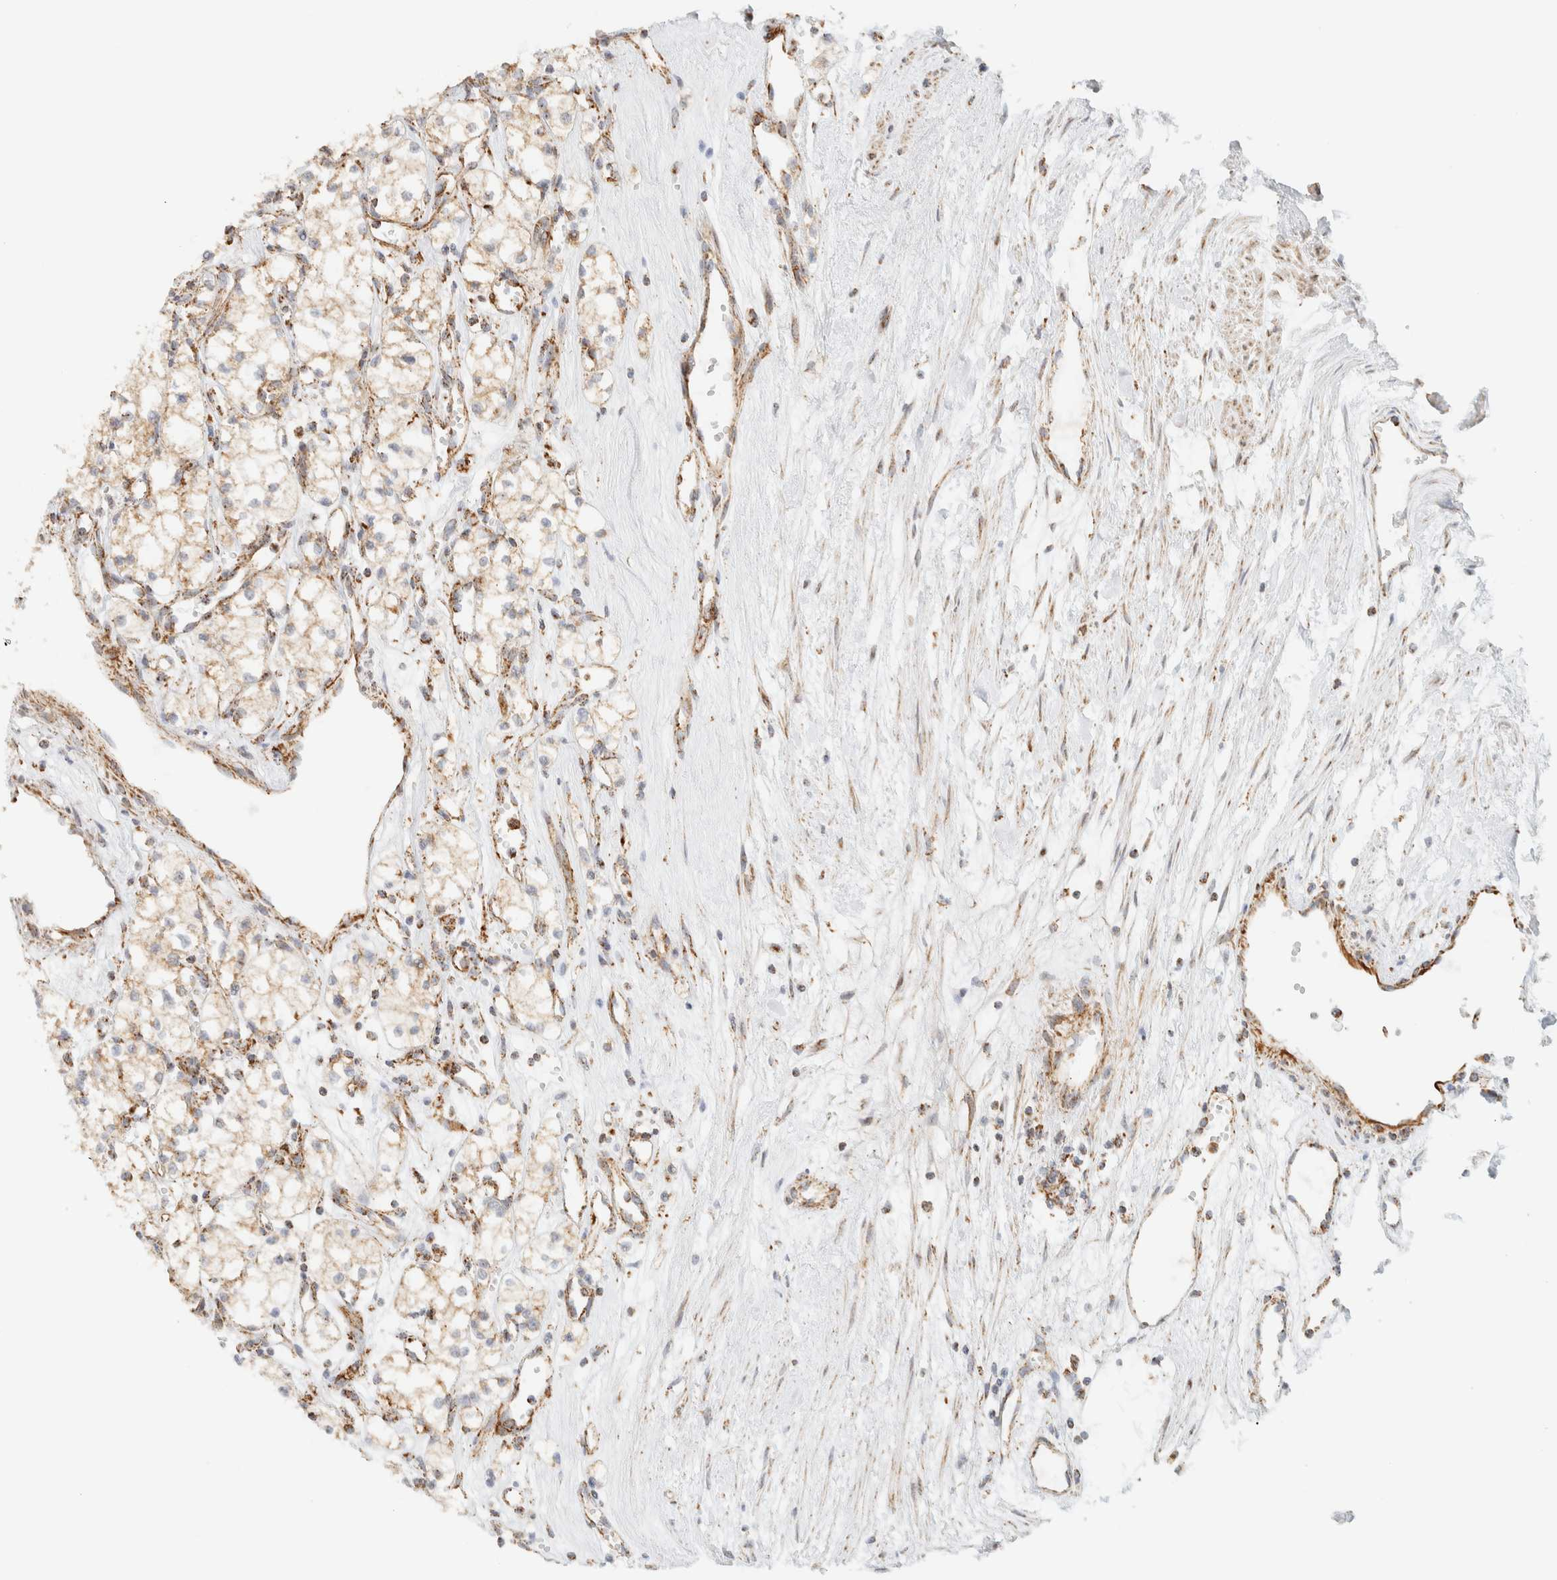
{"staining": {"intensity": "weak", "quantity": ">75%", "location": "cytoplasmic/membranous"}, "tissue": "renal cancer", "cell_type": "Tumor cells", "image_type": "cancer", "snomed": [{"axis": "morphology", "description": "Adenocarcinoma, NOS"}, {"axis": "topography", "description": "Kidney"}], "caption": "Immunohistochemical staining of renal adenocarcinoma reveals weak cytoplasmic/membranous protein positivity in about >75% of tumor cells.", "gene": "KIFAP3", "patient": {"sex": "male", "age": 59}}